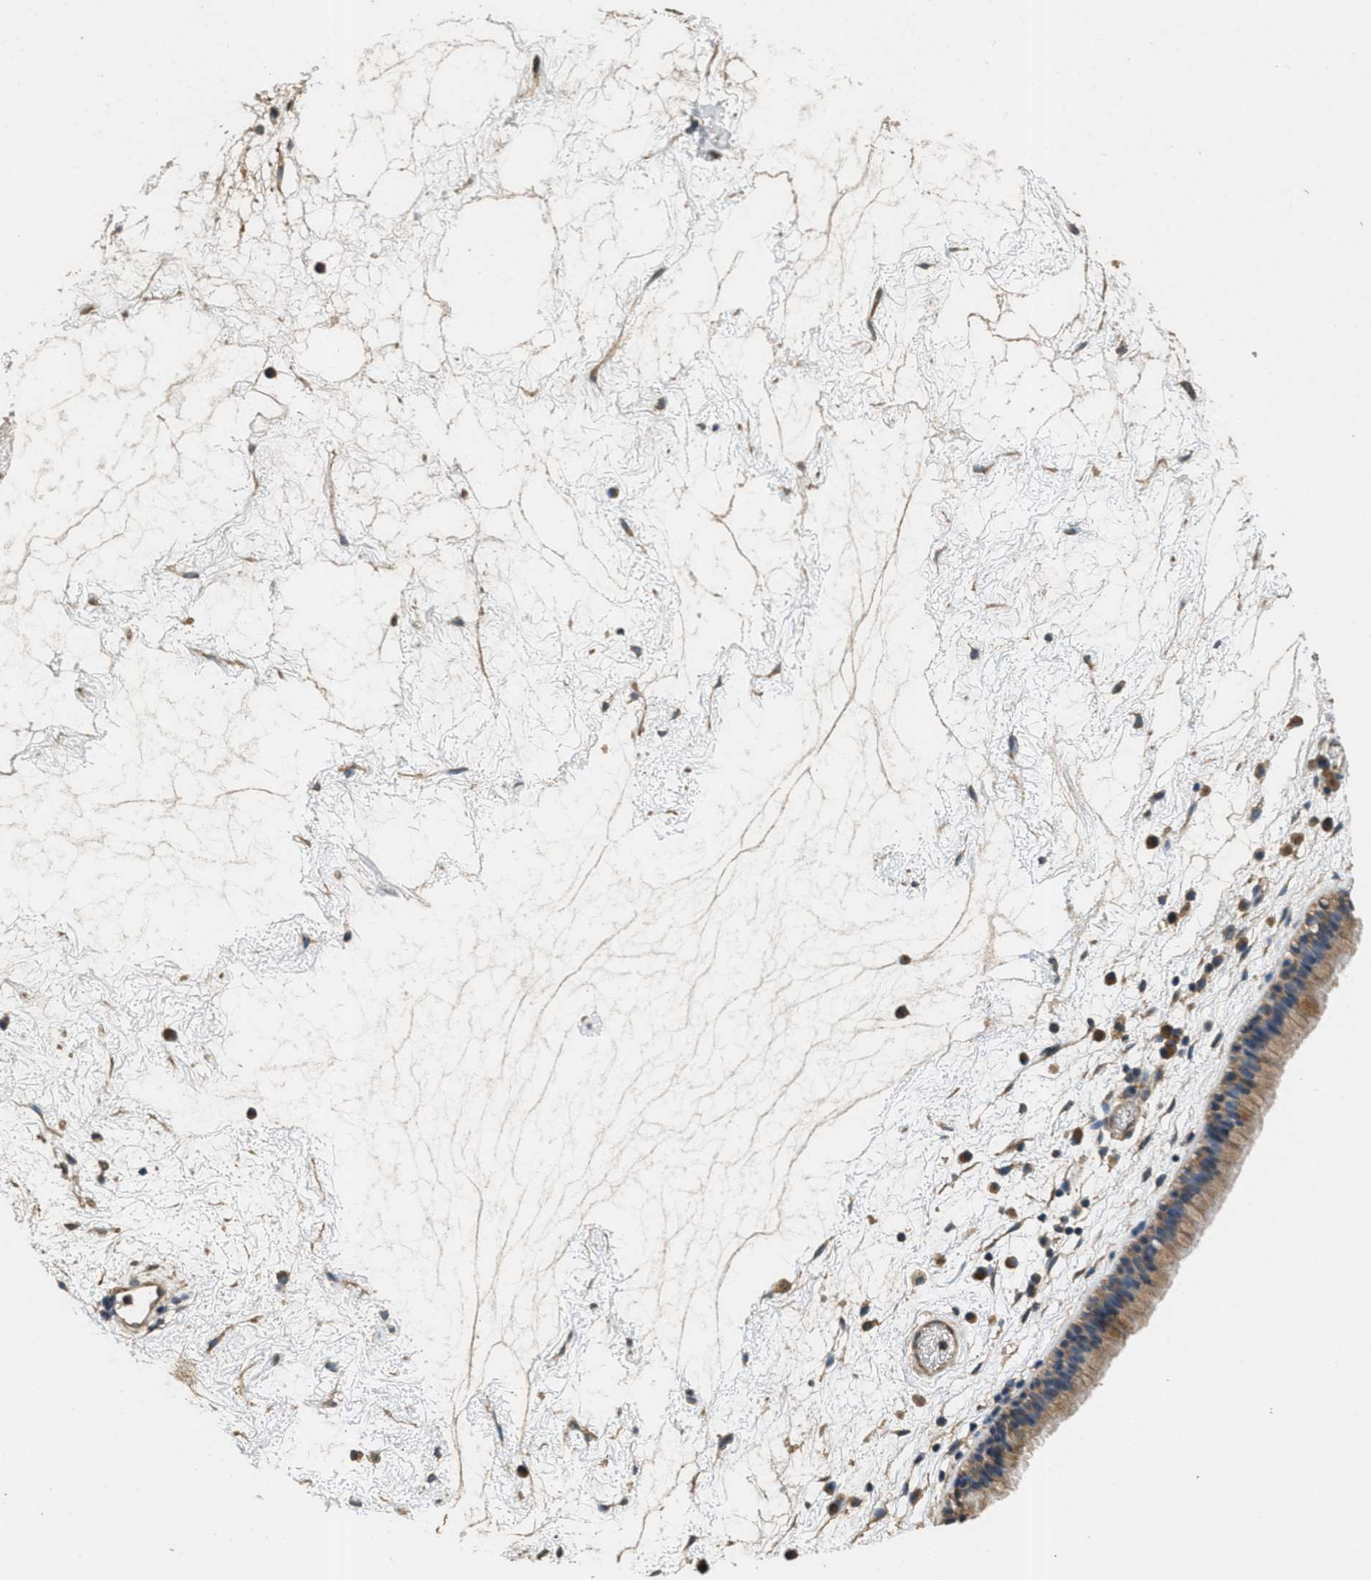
{"staining": {"intensity": "moderate", "quantity": ">75%", "location": "cytoplasmic/membranous"}, "tissue": "nasopharynx", "cell_type": "Respiratory epithelial cells", "image_type": "normal", "snomed": [{"axis": "morphology", "description": "Normal tissue, NOS"}, {"axis": "morphology", "description": "Inflammation, NOS"}, {"axis": "topography", "description": "Nasopharynx"}], "caption": "Immunohistochemical staining of benign human nasopharynx shows medium levels of moderate cytoplasmic/membranous expression in approximately >75% of respiratory epithelial cells.", "gene": "THBS2", "patient": {"sex": "male", "age": 48}}